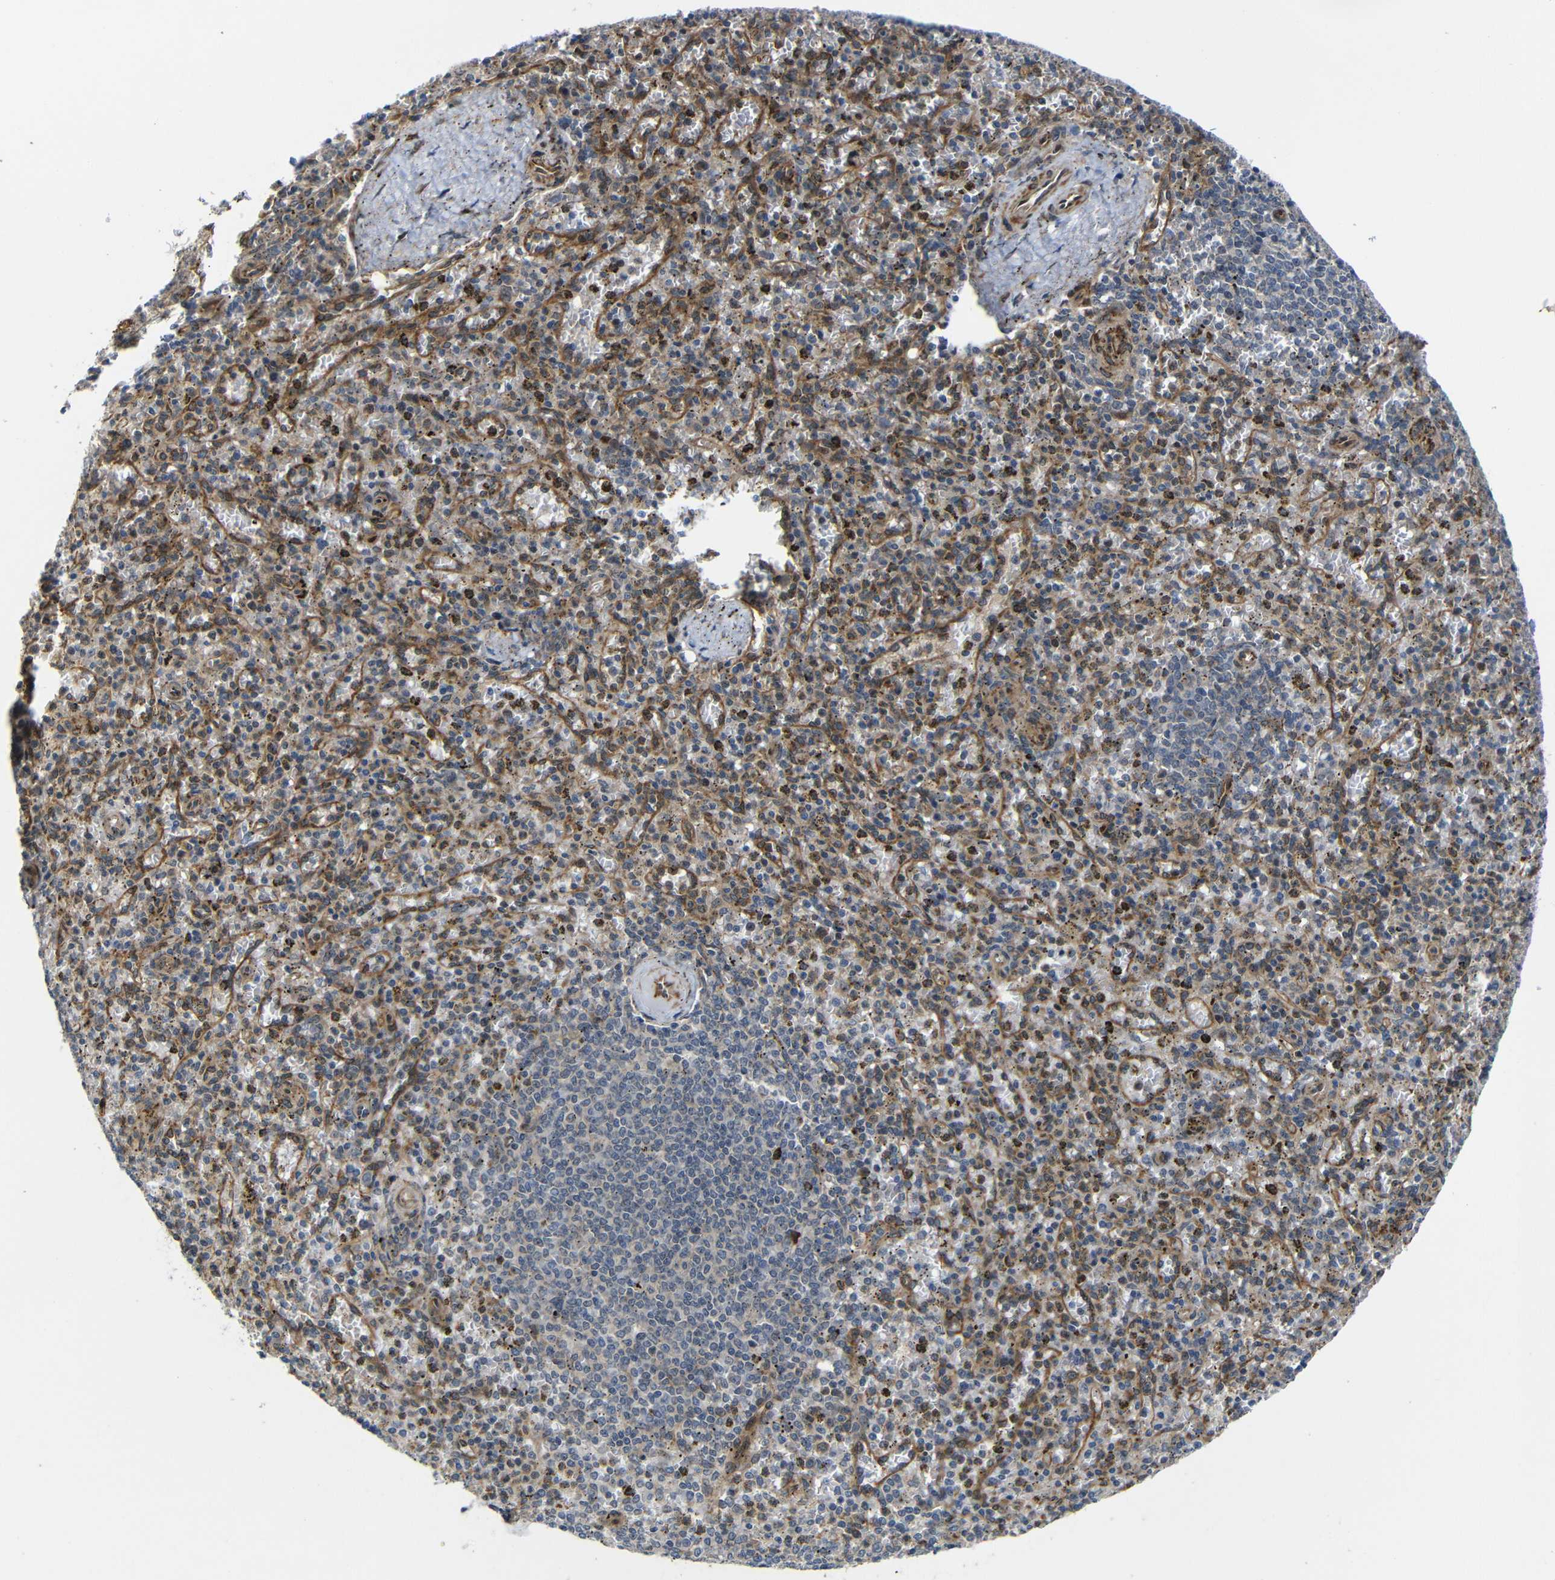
{"staining": {"intensity": "weak", "quantity": ">75%", "location": "cytoplasmic/membranous"}, "tissue": "spleen", "cell_type": "Cells in red pulp", "image_type": "normal", "snomed": [{"axis": "morphology", "description": "Normal tissue, NOS"}, {"axis": "topography", "description": "Spleen"}], "caption": "DAB immunohistochemical staining of unremarkable human spleen exhibits weak cytoplasmic/membranous protein expression in approximately >75% of cells in red pulp. (Stains: DAB (3,3'-diaminobenzidine) in brown, nuclei in blue, Microscopy: brightfield microscopy at high magnification).", "gene": "P3H2", "patient": {"sex": "male", "age": 72}}